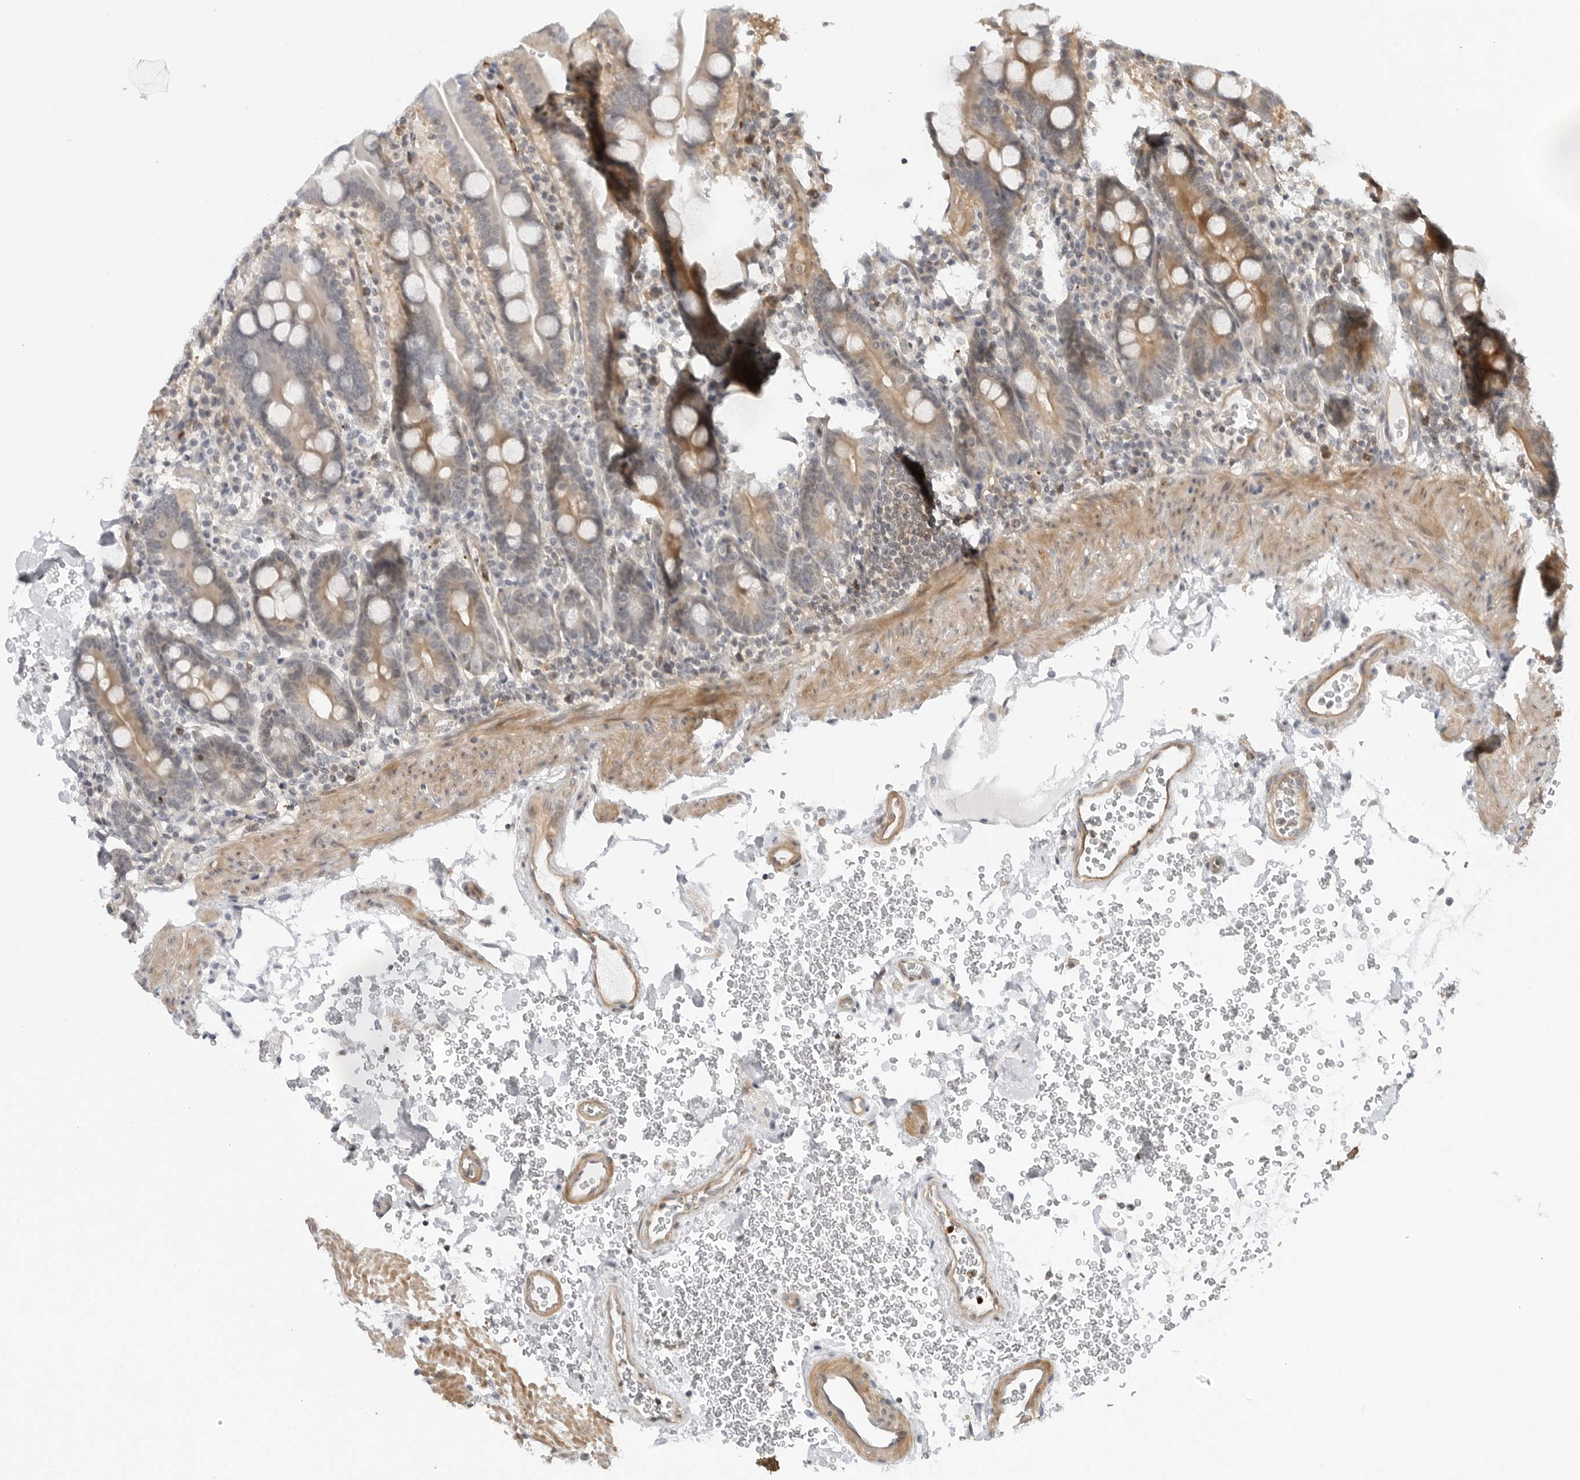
{"staining": {"intensity": "moderate", "quantity": "<25%", "location": "cytoplasmic/membranous"}, "tissue": "duodenum", "cell_type": "Glandular cells", "image_type": "normal", "snomed": [{"axis": "morphology", "description": "Normal tissue, NOS"}, {"axis": "topography", "description": "Duodenum"}], "caption": "Immunohistochemical staining of unremarkable human duodenum demonstrates low levels of moderate cytoplasmic/membranous expression in about <25% of glandular cells.", "gene": "STXBP3", "patient": {"sex": "male", "age": 54}}